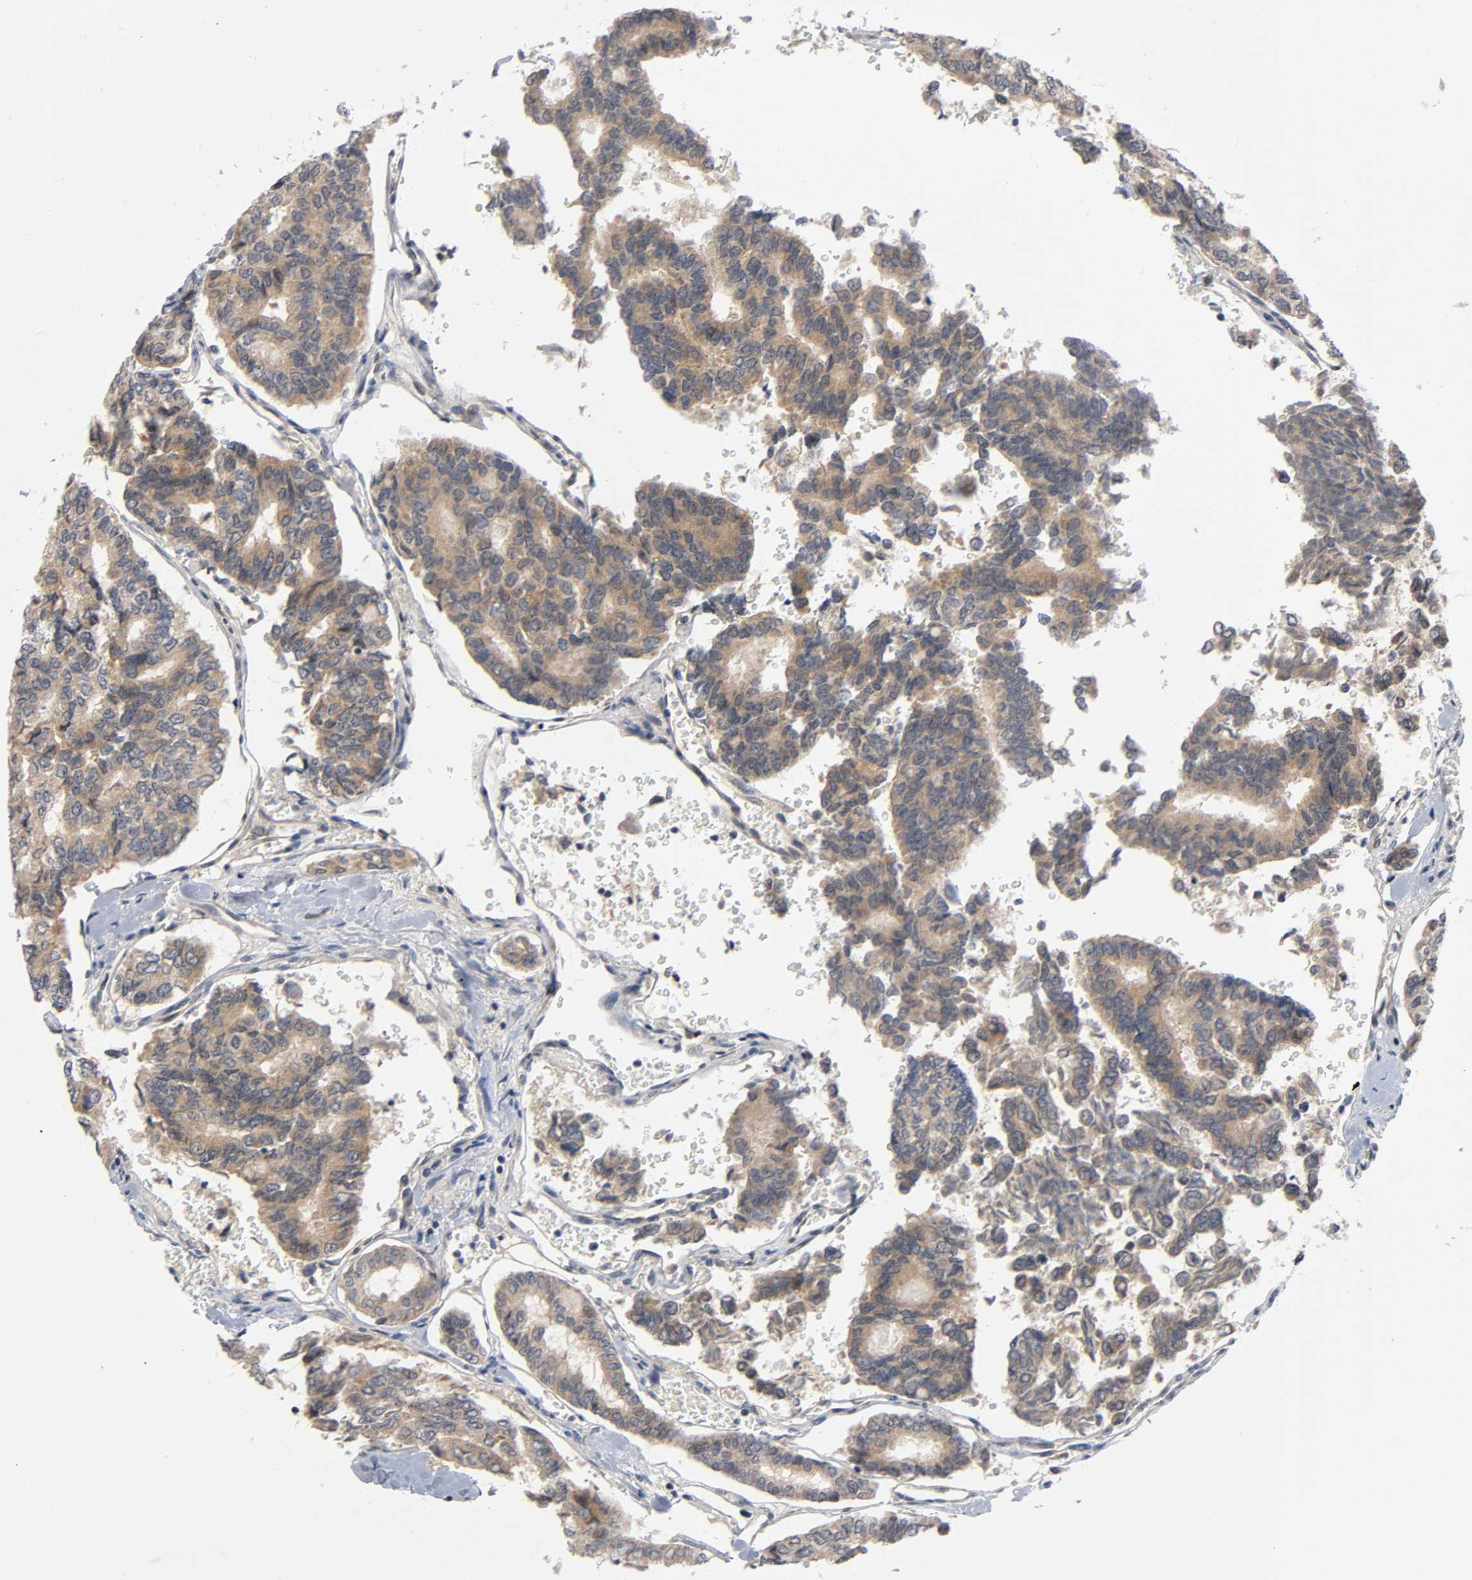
{"staining": {"intensity": "moderate", "quantity": ">75%", "location": "cytoplasmic/membranous"}, "tissue": "thyroid cancer", "cell_type": "Tumor cells", "image_type": "cancer", "snomed": [{"axis": "morphology", "description": "Papillary adenocarcinoma, NOS"}, {"axis": "topography", "description": "Thyroid gland"}], "caption": "Immunohistochemistry of thyroid cancer (papillary adenocarcinoma) demonstrates medium levels of moderate cytoplasmic/membranous staining in about >75% of tumor cells.", "gene": "MAPK8", "patient": {"sex": "female", "age": 35}}